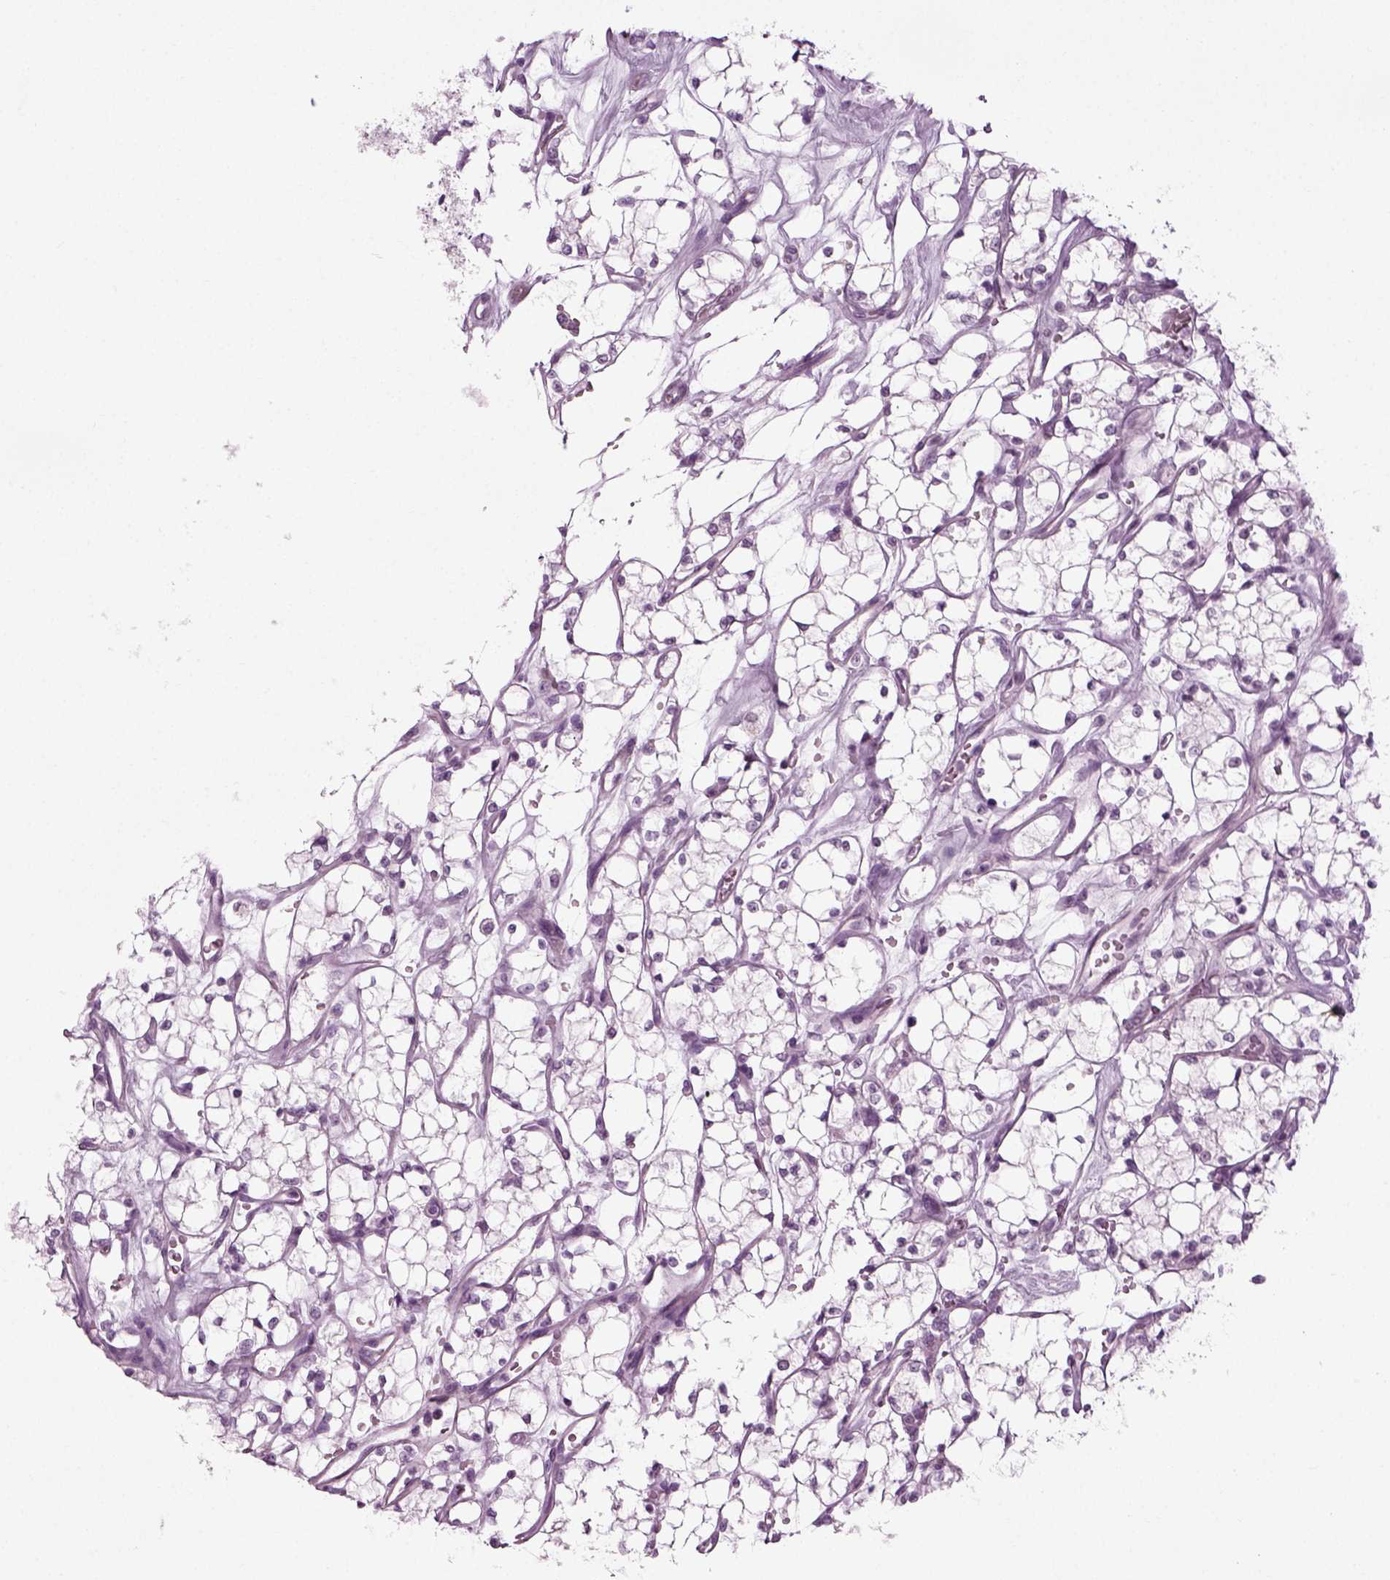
{"staining": {"intensity": "negative", "quantity": "none", "location": "none"}, "tissue": "renal cancer", "cell_type": "Tumor cells", "image_type": "cancer", "snomed": [{"axis": "morphology", "description": "Adenocarcinoma, NOS"}, {"axis": "topography", "description": "Kidney"}], "caption": "DAB immunohistochemical staining of human adenocarcinoma (renal) exhibits no significant expression in tumor cells.", "gene": "ZC2HC1C", "patient": {"sex": "female", "age": 69}}